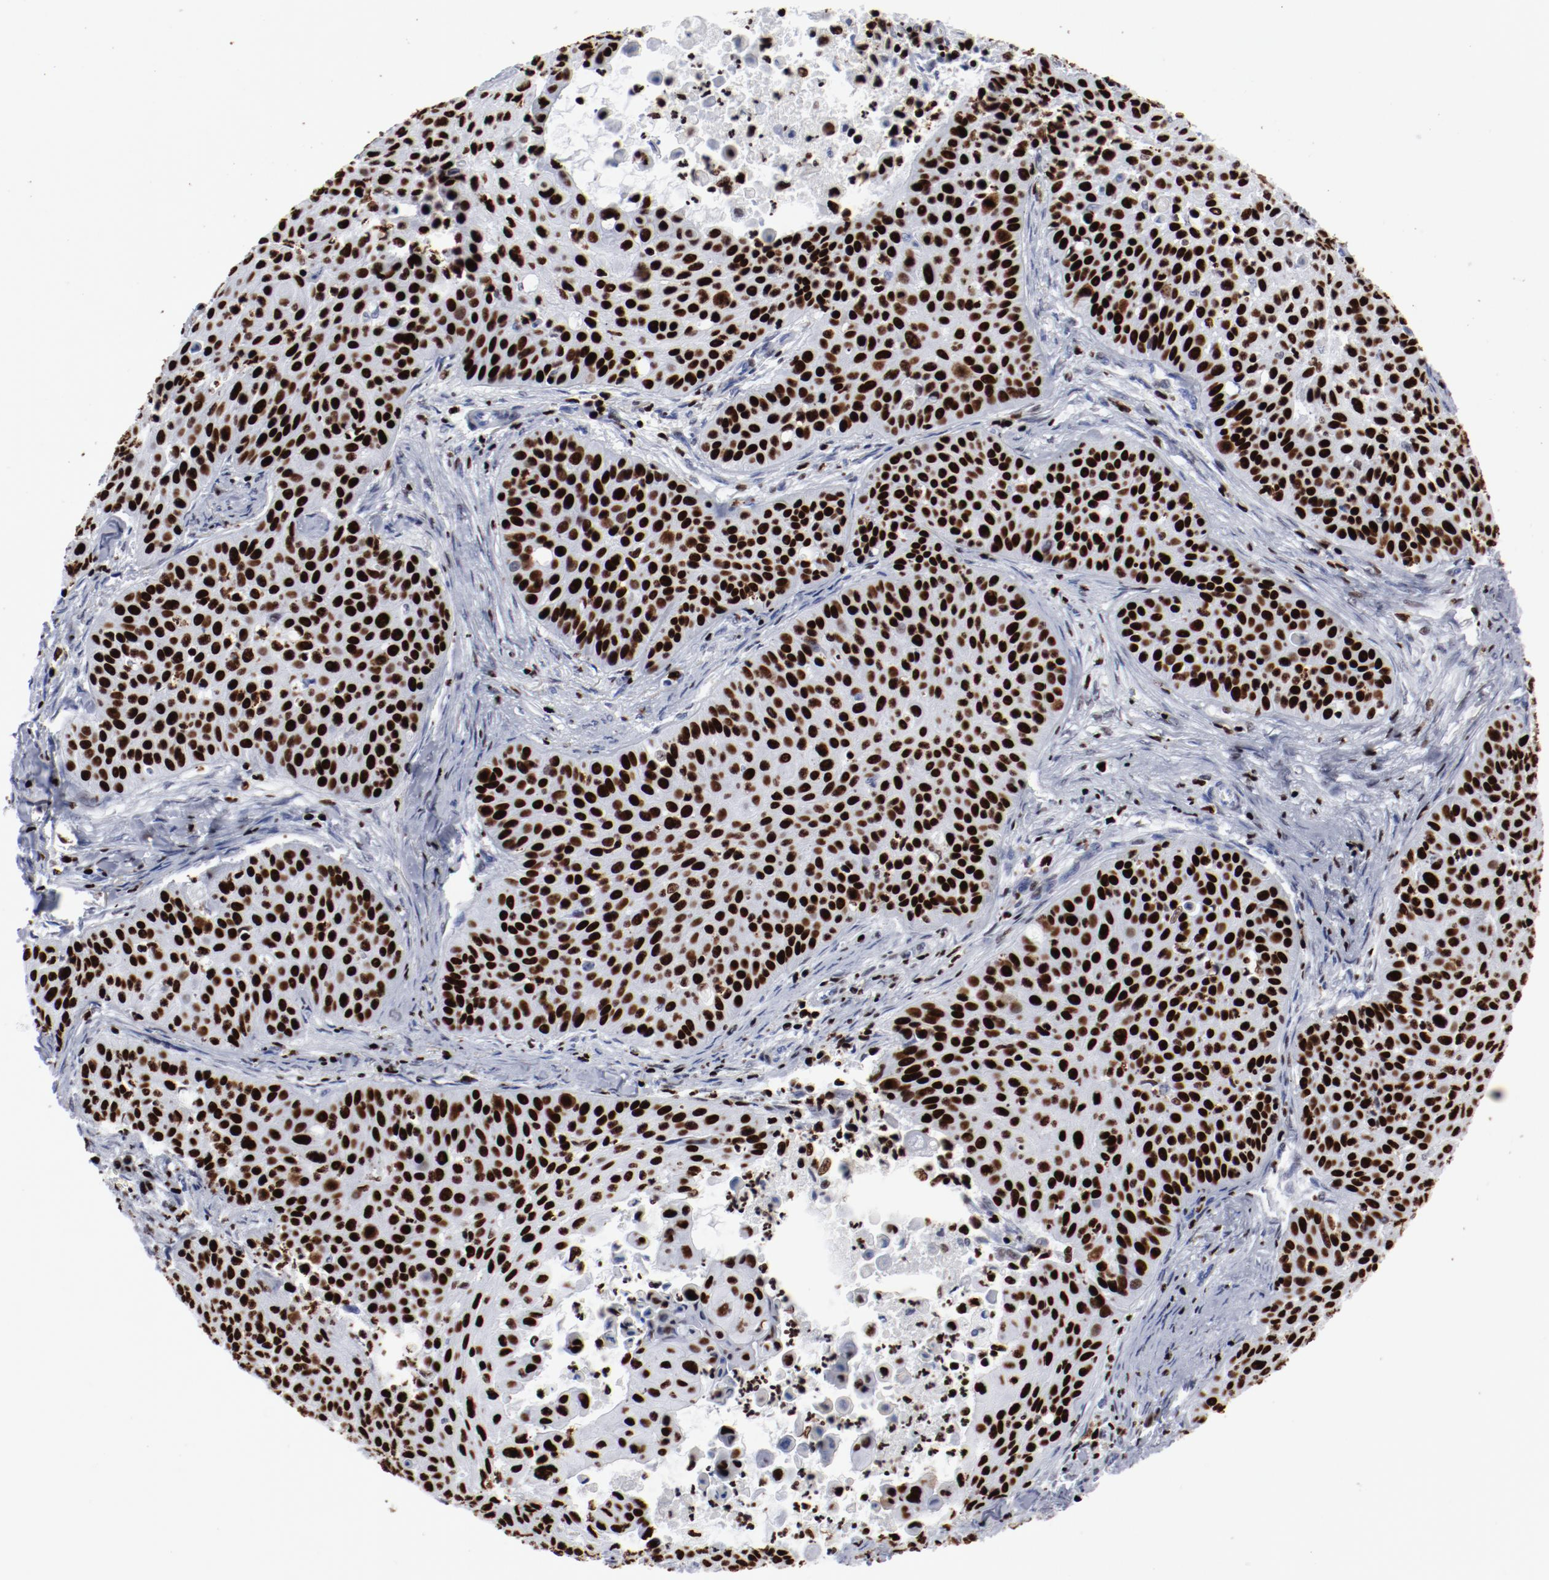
{"staining": {"intensity": "strong", "quantity": ">75%", "location": "nuclear"}, "tissue": "skin cancer", "cell_type": "Tumor cells", "image_type": "cancer", "snomed": [{"axis": "morphology", "description": "Squamous cell carcinoma, NOS"}, {"axis": "topography", "description": "Skin"}], "caption": "Immunohistochemistry image of neoplastic tissue: human skin cancer (squamous cell carcinoma) stained using IHC exhibits high levels of strong protein expression localized specifically in the nuclear of tumor cells, appearing as a nuclear brown color.", "gene": "SMARCC2", "patient": {"sex": "male", "age": 82}}